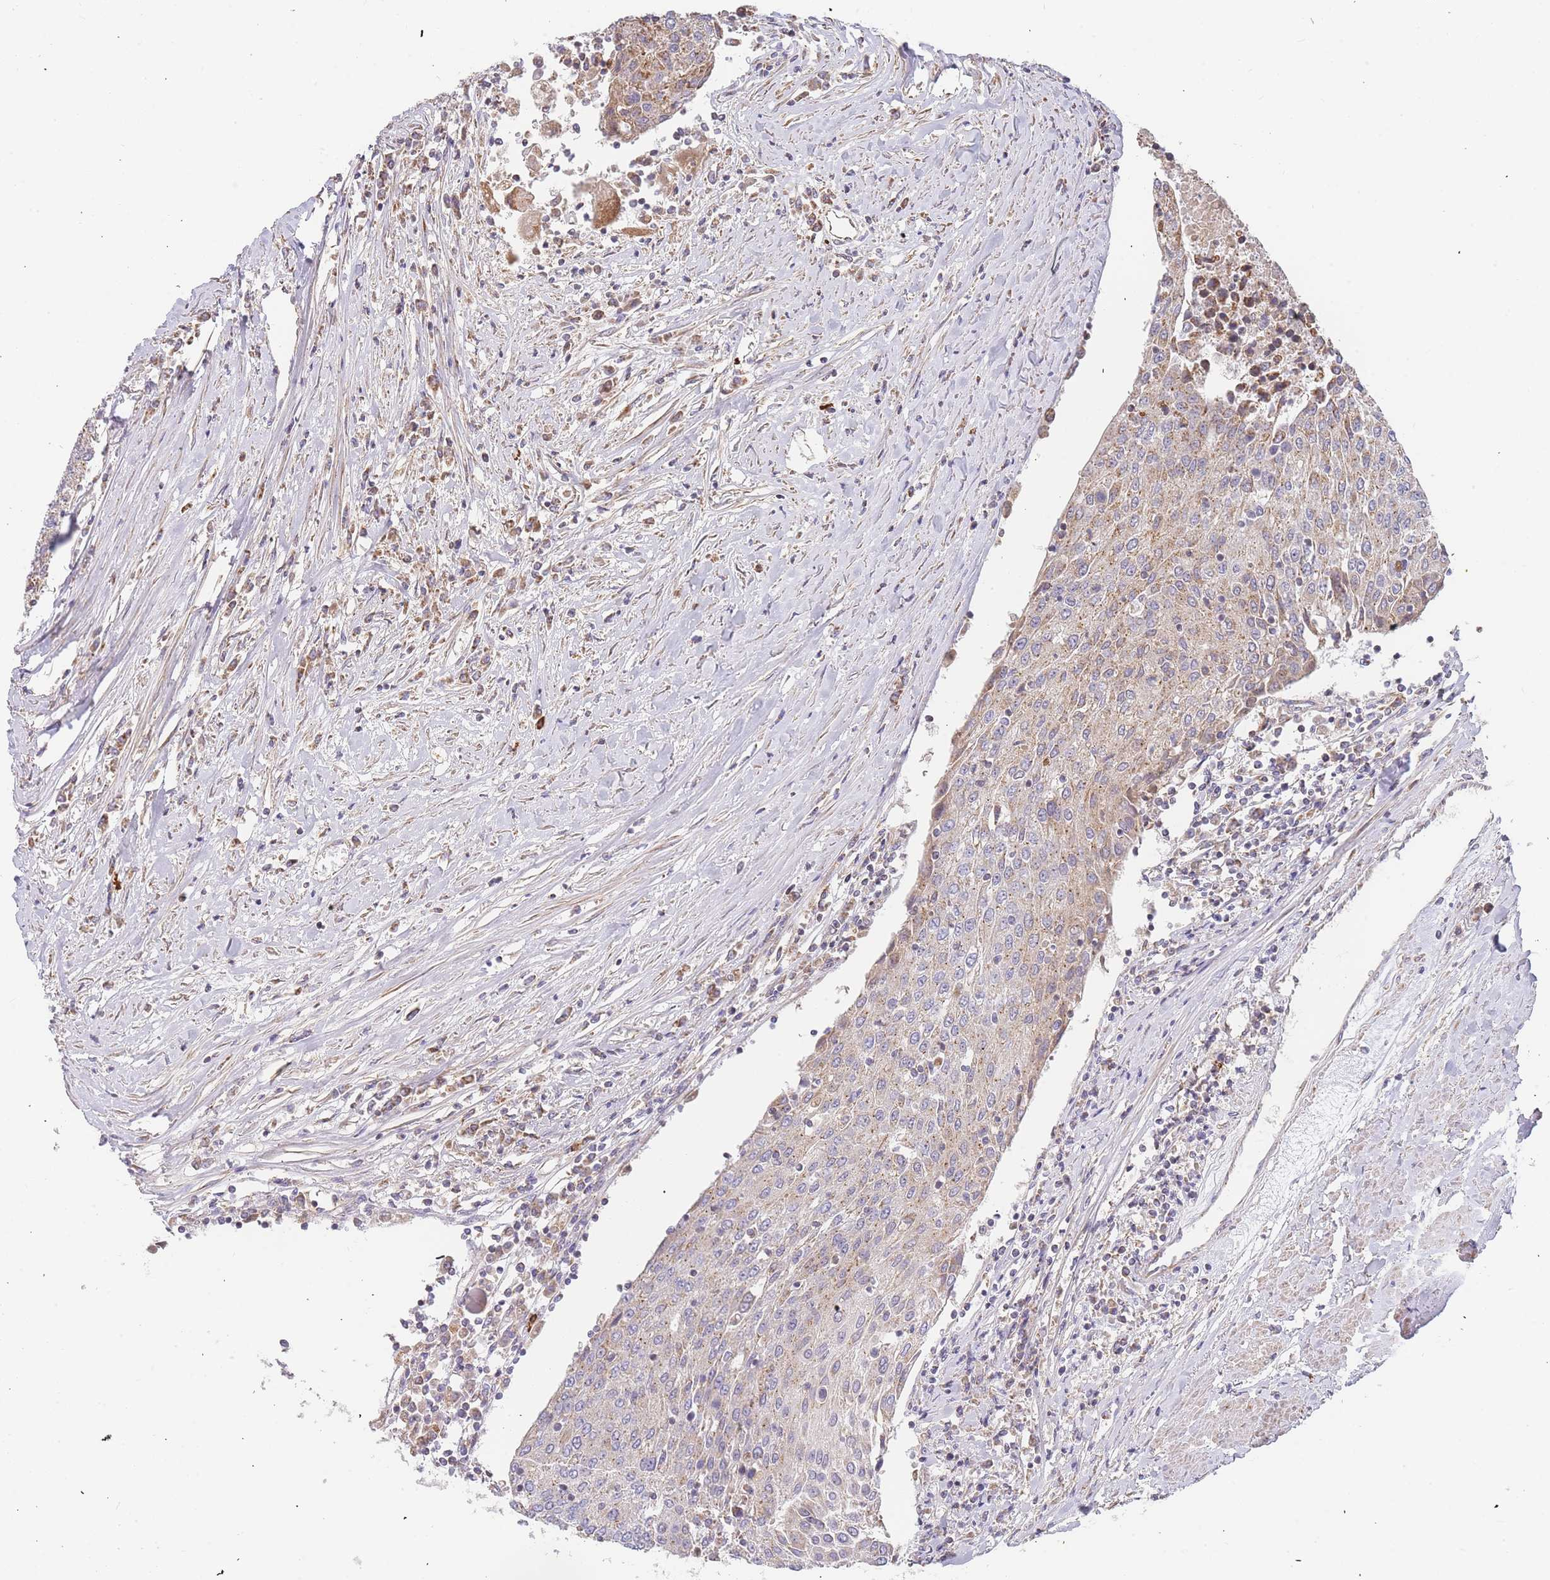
{"staining": {"intensity": "weak", "quantity": "25%-75%", "location": "cytoplasmic/membranous"}, "tissue": "urothelial cancer", "cell_type": "Tumor cells", "image_type": "cancer", "snomed": [{"axis": "morphology", "description": "Urothelial carcinoma, High grade"}, {"axis": "topography", "description": "Urinary bladder"}], "caption": "Brown immunohistochemical staining in high-grade urothelial carcinoma reveals weak cytoplasmic/membranous expression in about 25%-75% of tumor cells. (brown staining indicates protein expression, while blue staining denotes nuclei).", "gene": "ADCY9", "patient": {"sex": "female", "age": 85}}